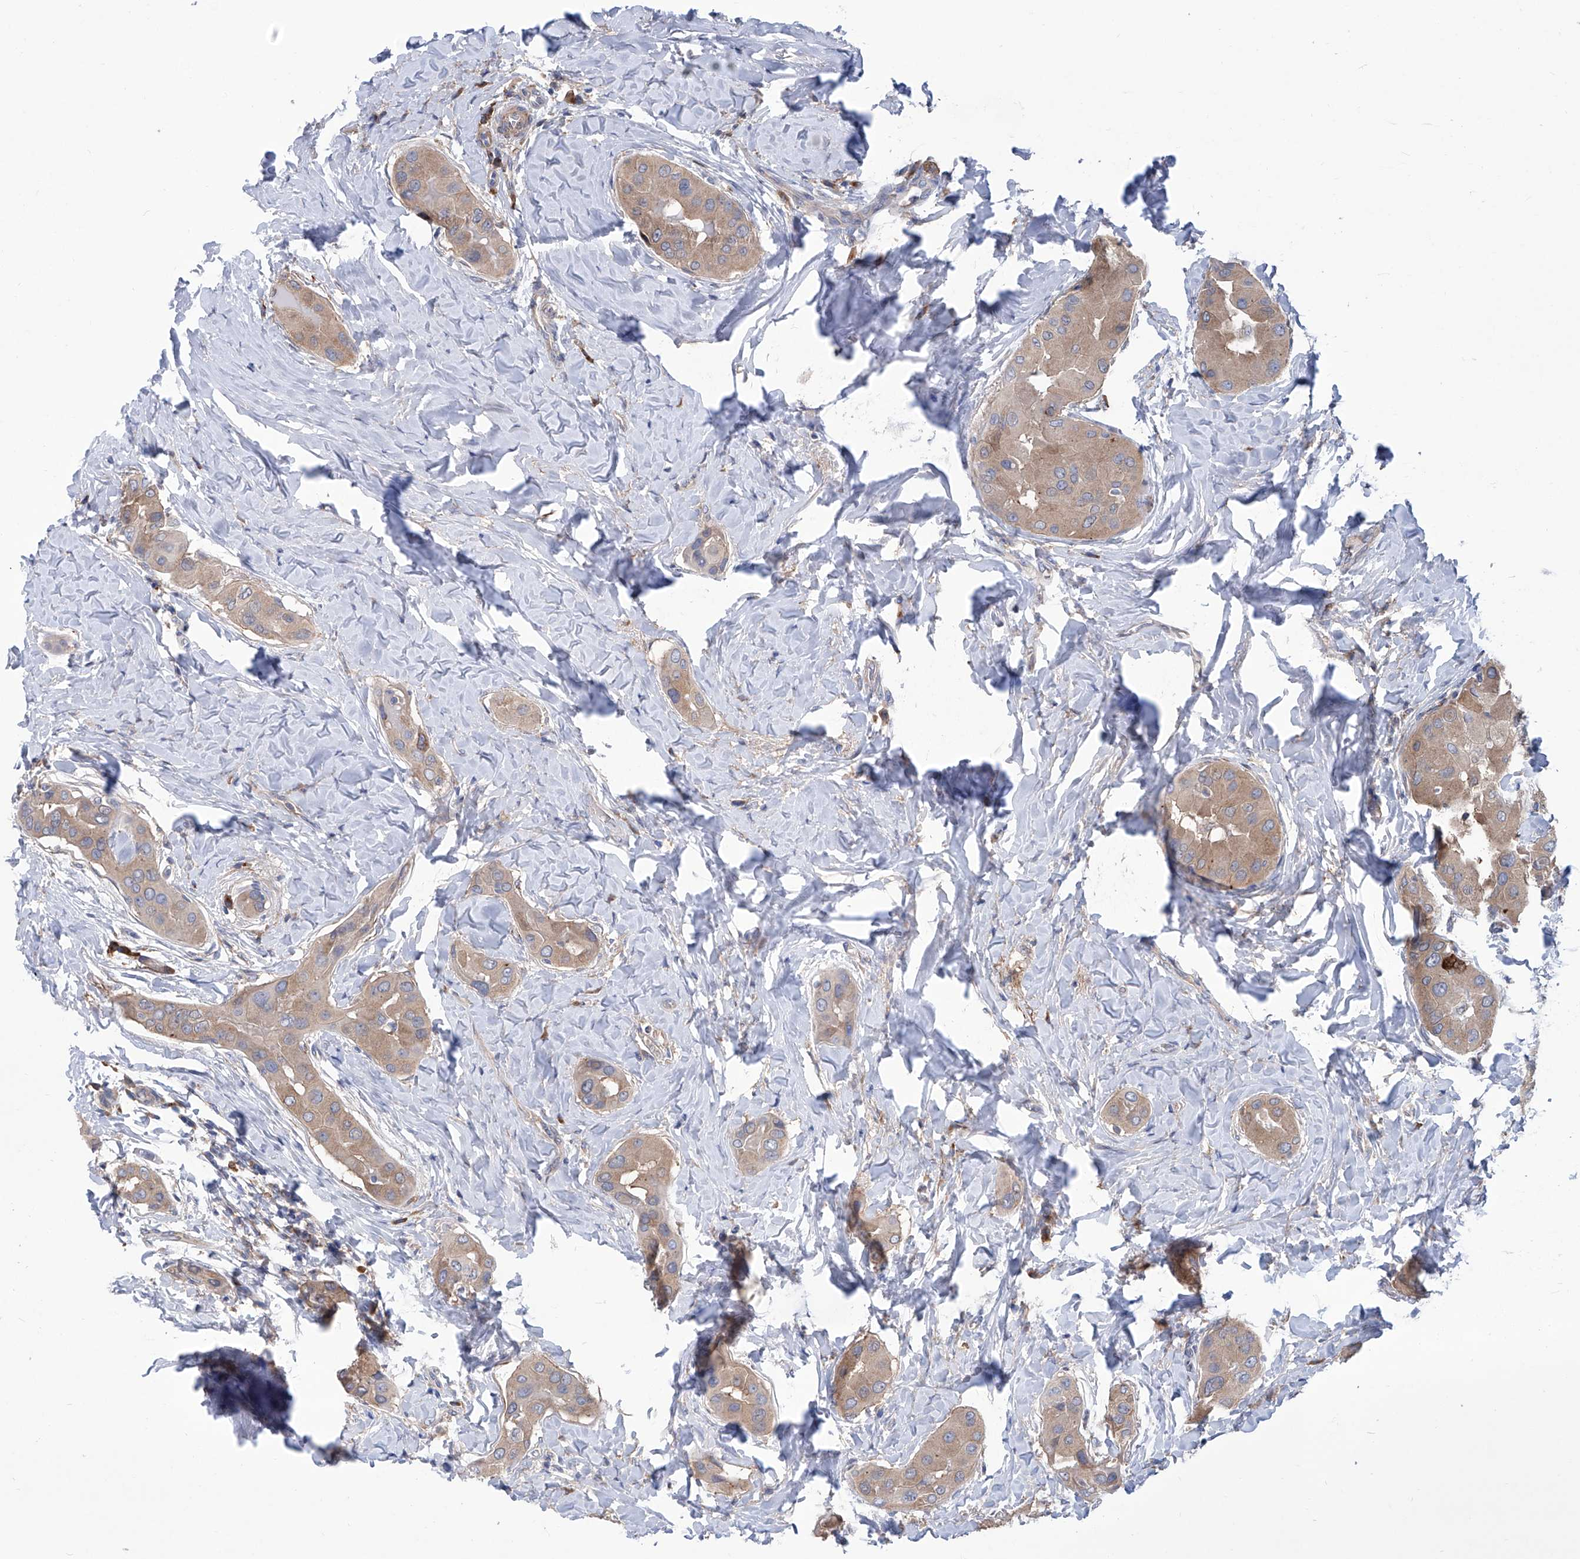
{"staining": {"intensity": "weak", "quantity": ">75%", "location": "cytoplasmic/membranous"}, "tissue": "thyroid cancer", "cell_type": "Tumor cells", "image_type": "cancer", "snomed": [{"axis": "morphology", "description": "Papillary adenocarcinoma, NOS"}, {"axis": "topography", "description": "Thyroid gland"}], "caption": "Papillary adenocarcinoma (thyroid) was stained to show a protein in brown. There is low levels of weak cytoplasmic/membranous expression in approximately >75% of tumor cells. (IHC, brightfield microscopy, high magnification).", "gene": "SMS", "patient": {"sex": "male", "age": 33}}